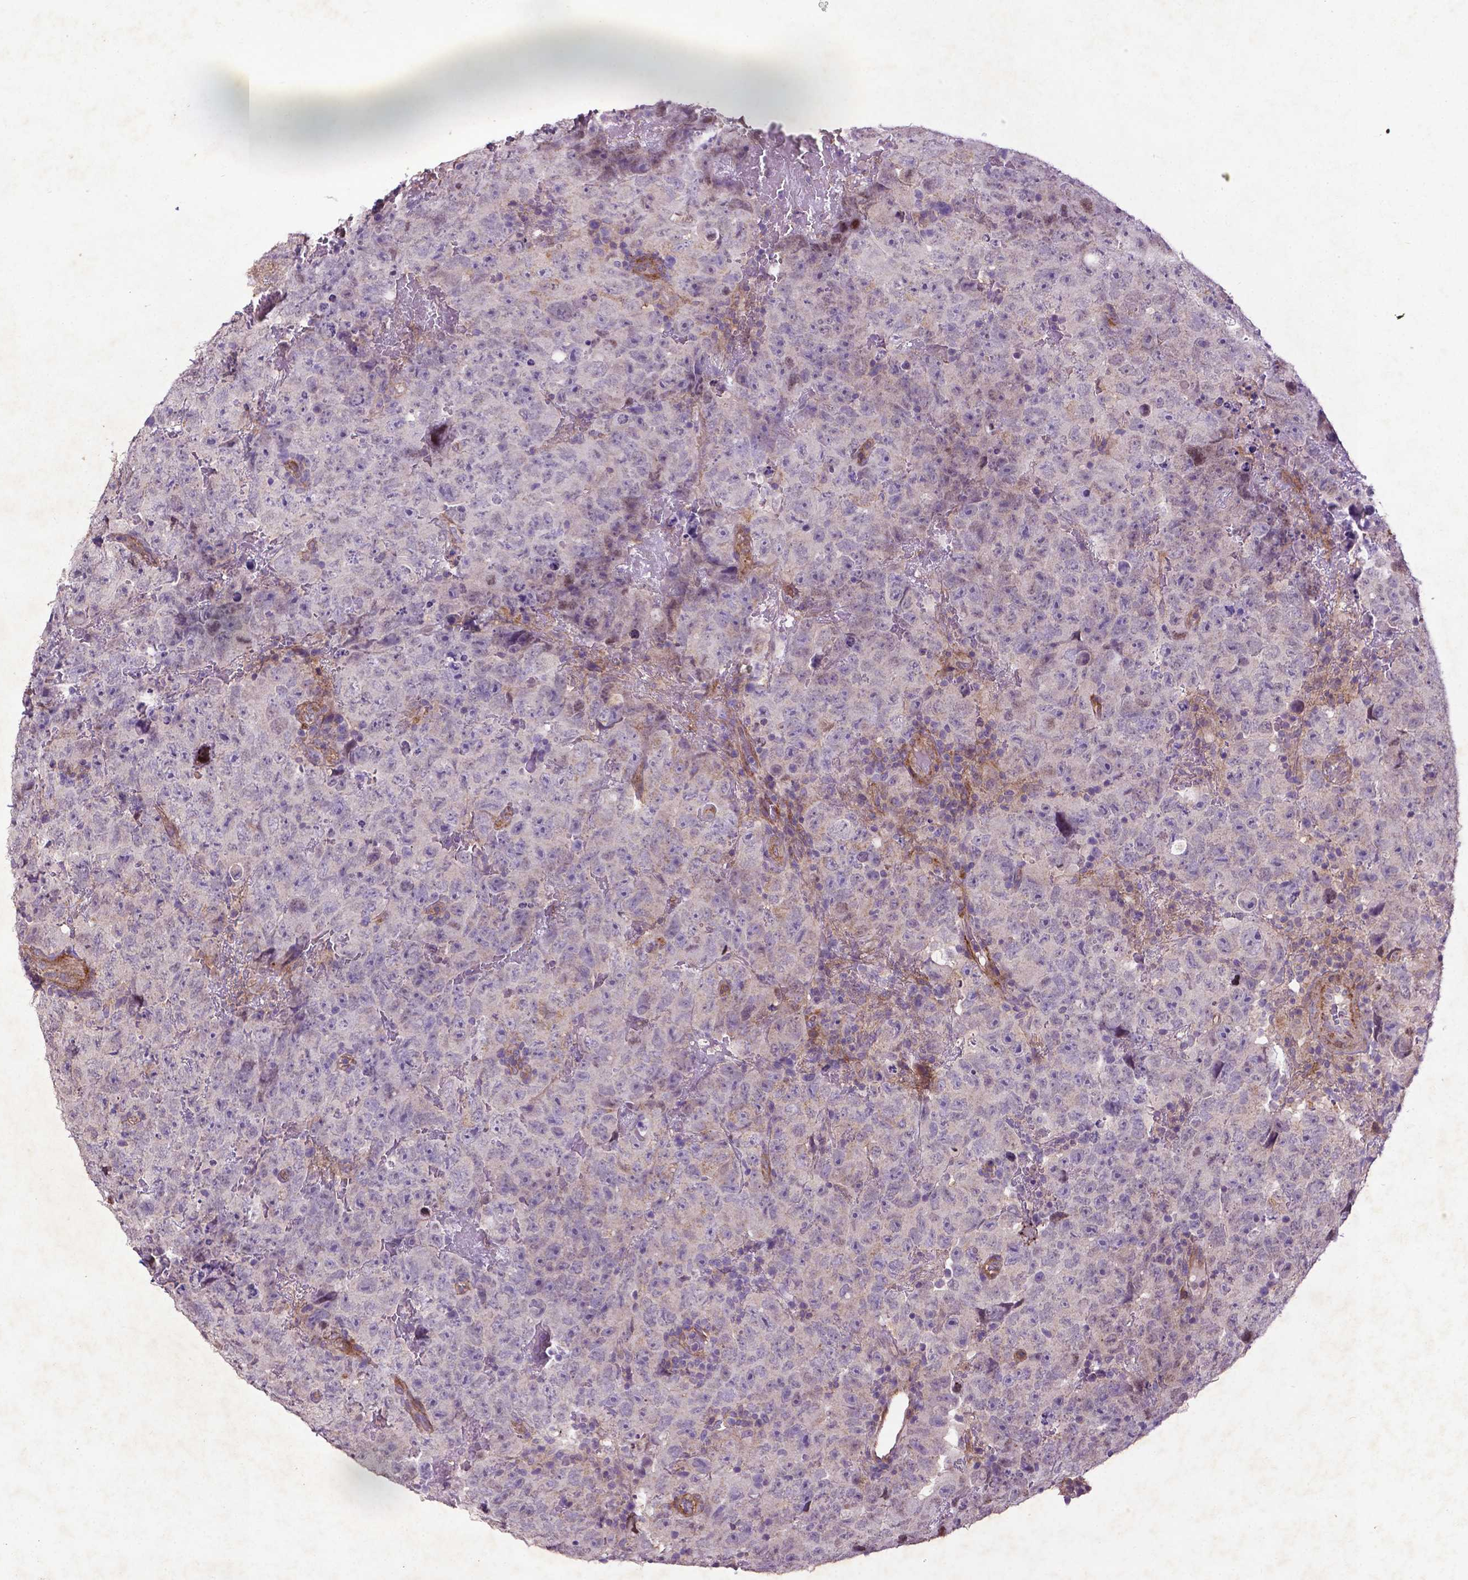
{"staining": {"intensity": "negative", "quantity": "none", "location": "none"}, "tissue": "testis cancer", "cell_type": "Tumor cells", "image_type": "cancer", "snomed": [{"axis": "morphology", "description": "Carcinoma, Embryonal, NOS"}, {"axis": "topography", "description": "Testis"}], "caption": "IHC photomicrograph of testis cancer stained for a protein (brown), which demonstrates no staining in tumor cells.", "gene": "RRAS", "patient": {"sex": "male", "age": 24}}